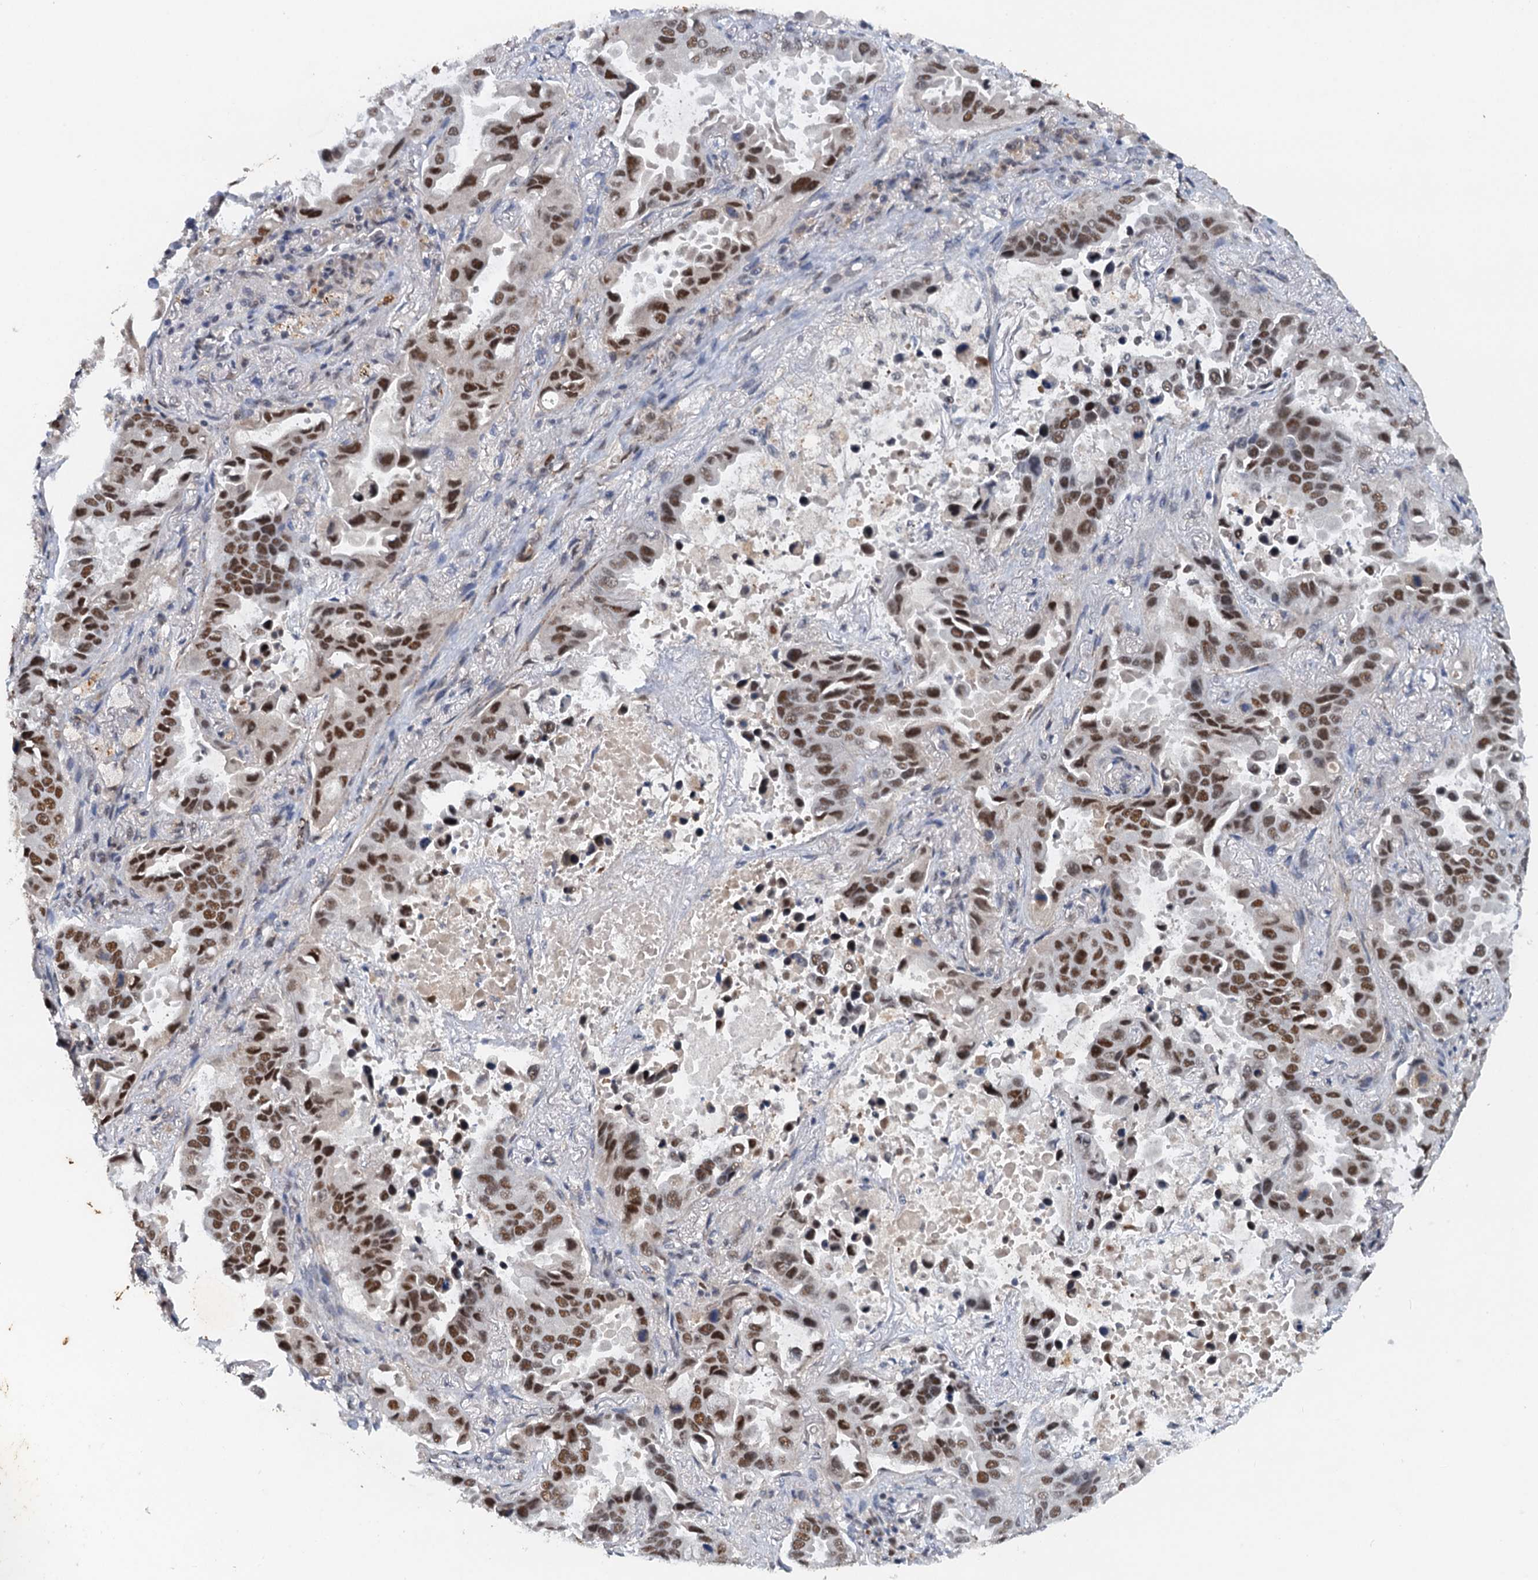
{"staining": {"intensity": "moderate", "quantity": ">75%", "location": "nuclear"}, "tissue": "lung cancer", "cell_type": "Tumor cells", "image_type": "cancer", "snomed": [{"axis": "morphology", "description": "Adenocarcinoma, NOS"}, {"axis": "topography", "description": "Lung"}], "caption": "Protein staining of lung cancer tissue exhibits moderate nuclear expression in about >75% of tumor cells.", "gene": "CSTF3", "patient": {"sex": "male", "age": 64}}